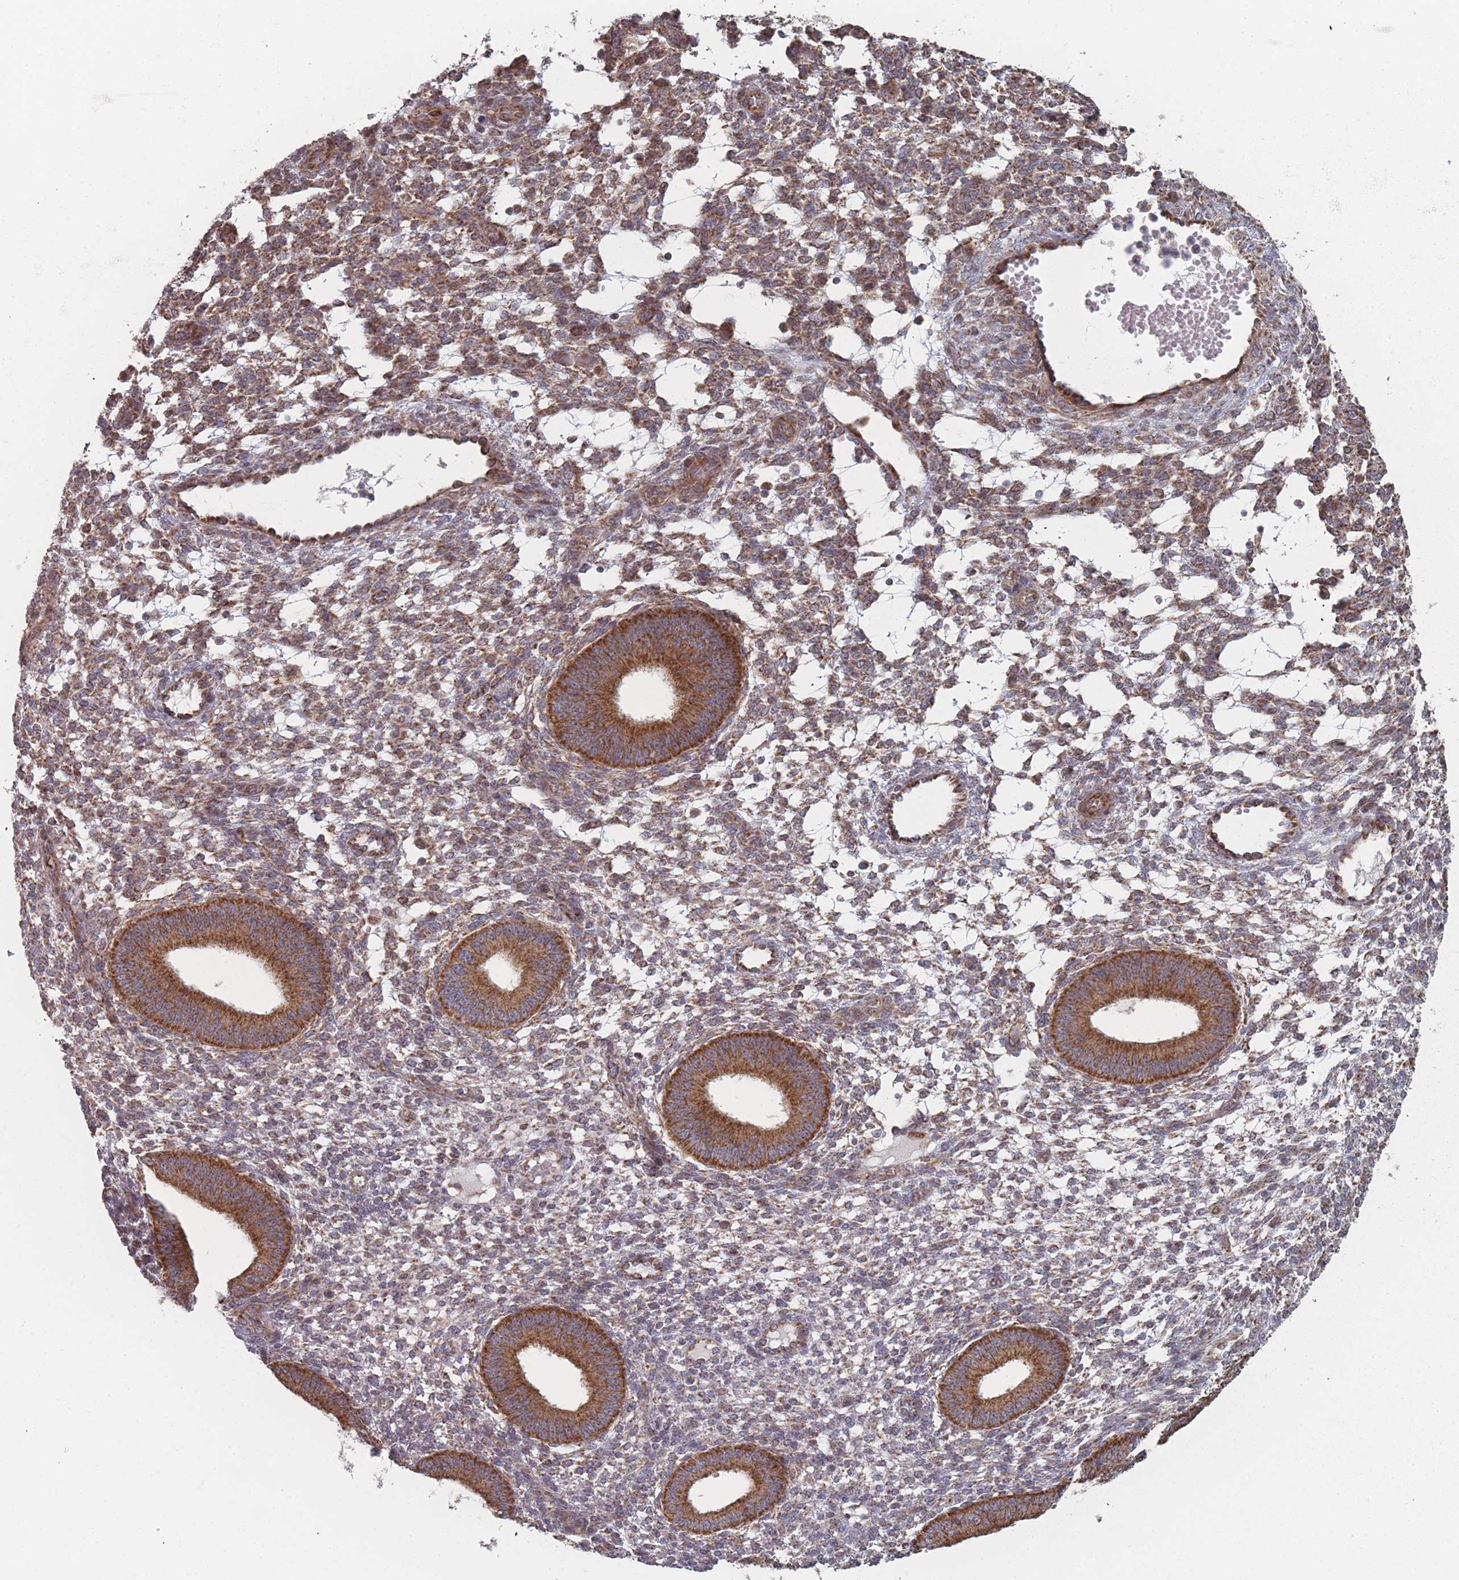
{"staining": {"intensity": "moderate", "quantity": "25%-75%", "location": "cytoplasmic/membranous"}, "tissue": "endometrium", "cell_type": "Cells in endometrial stroma", "image_type": "normal", "snomed": [{"axis": "morphology", "description": "Normal tissue, NOS"}, {"axis": "topography", "description": "Endometrium"}], "caption": "High-power microscopy captured an immunohistochemistry micrograph of benign endometrium, revealing moderate cytoplasmic/membranous positivity in approximately 25%-75% of cells in endometrial stroma.", "gene": "PSMB3", "patient": {"sex": "female", "age": 49}}